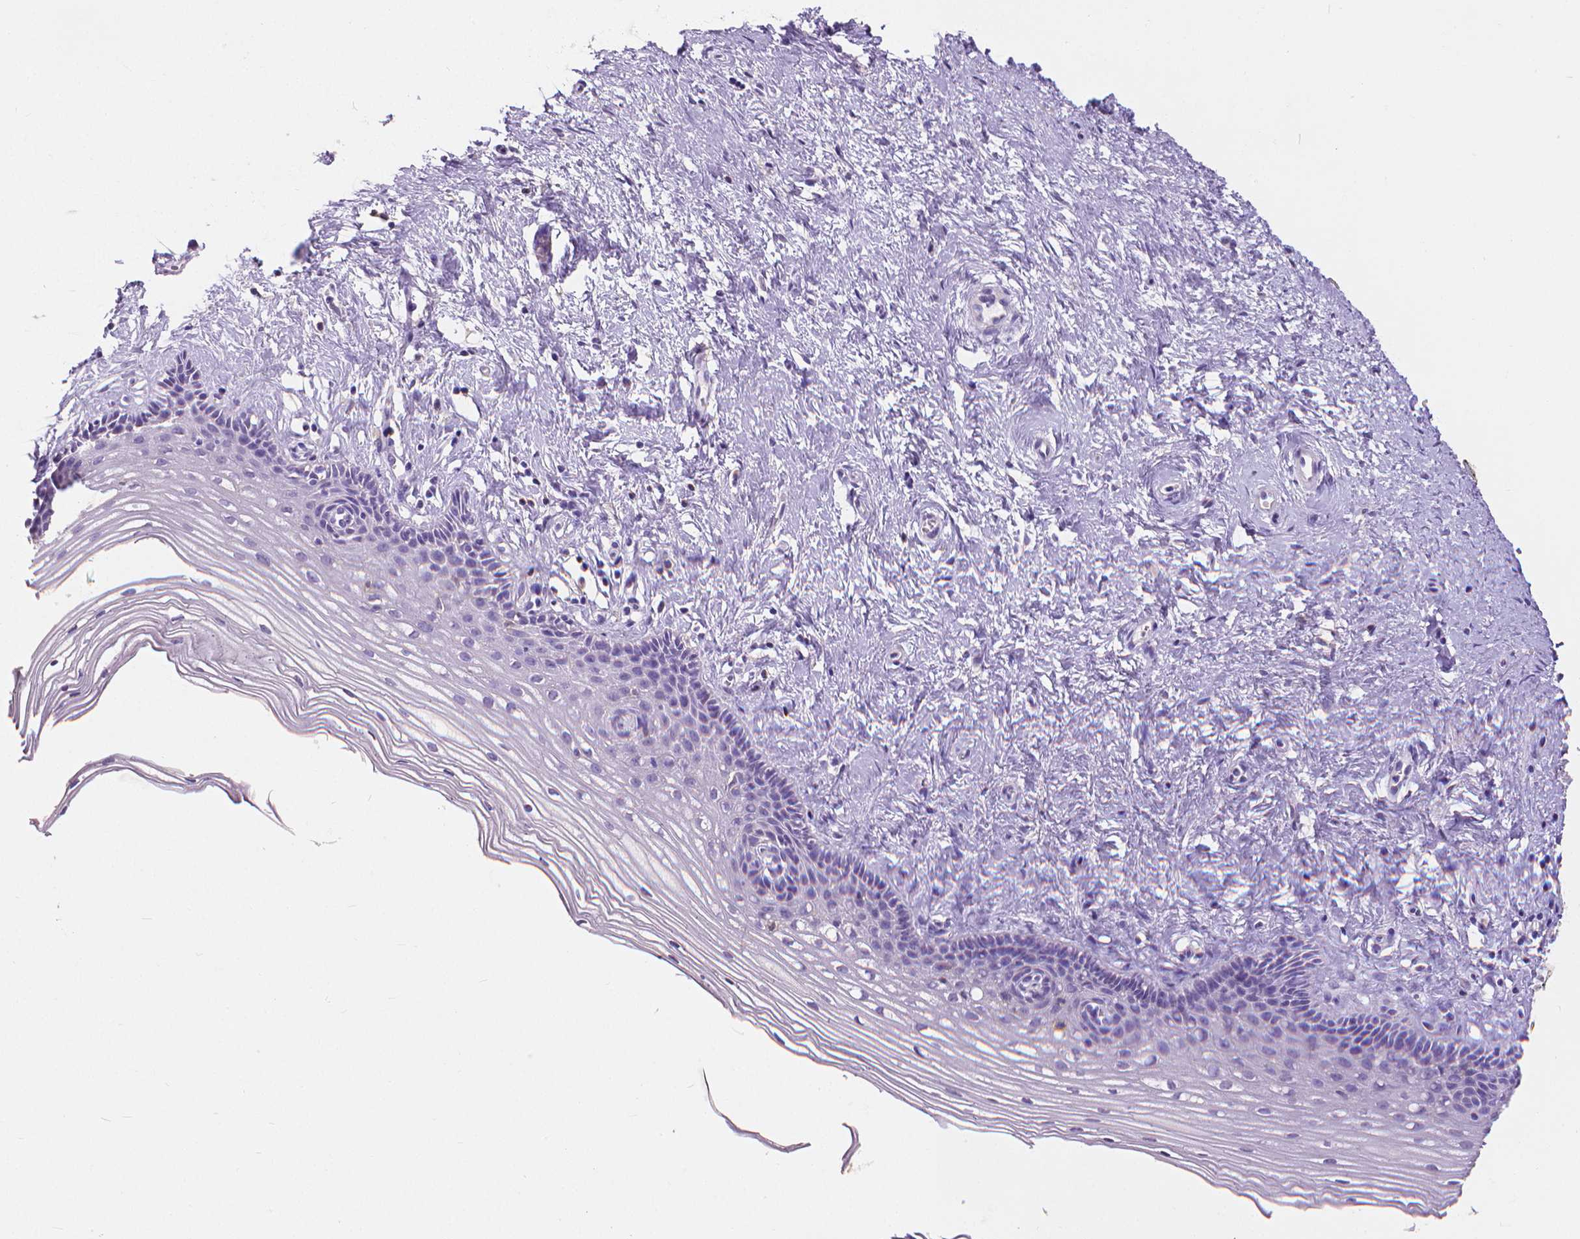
{"staining": {"intensity": "negative", "quantity": "none", "location": "none"}, "tissue": "cervix", "cell_type": "Glandular cells", "image_type": "normal", "snomed": [{"axis": "morphology", "description": "Normal tissue, NOS"}, {"axis": "topography", "description": "Cervix"}], "caption": "A high-resolution histopathology image shows IHC staining of normal cervix, which exhibits no significant expression in glandular cells.", "gene": "CD4", "patient": {"sex": "female", "age": 40}}